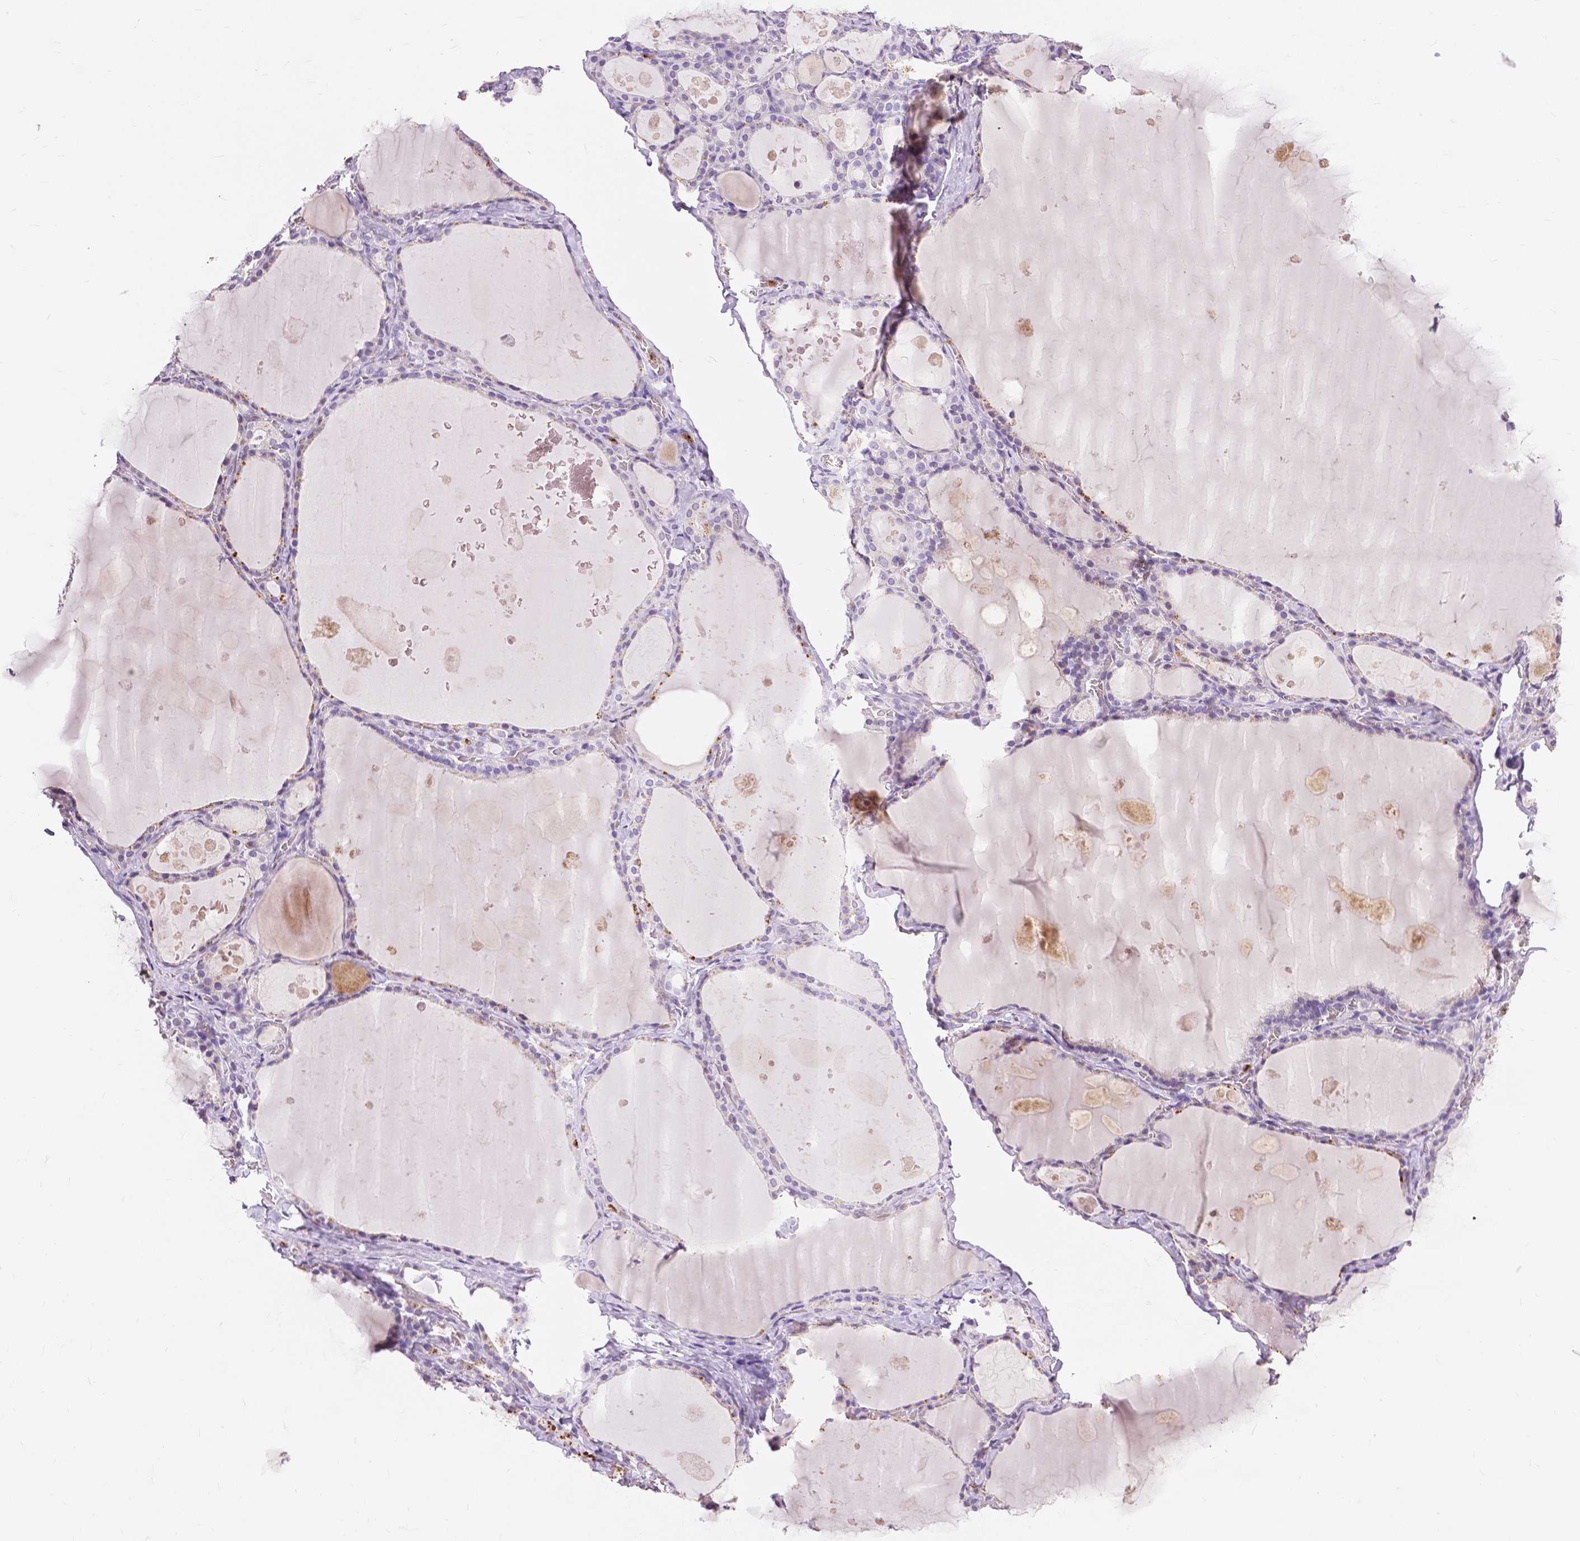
{"staining": {"intensity": "moderate", "quantity": "<25%", "location": "cytoplasmic/membranous"}, "tissue": "thyroid gland", "cell_type": "Glandular cells", "image_type": "normal", "snomed": [{"axis": "morphology", "description": "Normal tissue, NOS"}, {"axis": "topography", "description": "Thyroid gland"}], "caption": "High-magnification brightfield microscopy of benign thyroid gland stained with DAB (3,3'-diaminobenzidine) (brown) and counterstained with hematoxylin (blue). glandular cells exhibit moderate cytoplasmic/membranous expression is identified in approximately<25% of cells.", "gene": "CXCR2", "patient": {"sex": "male", "age": 56}}